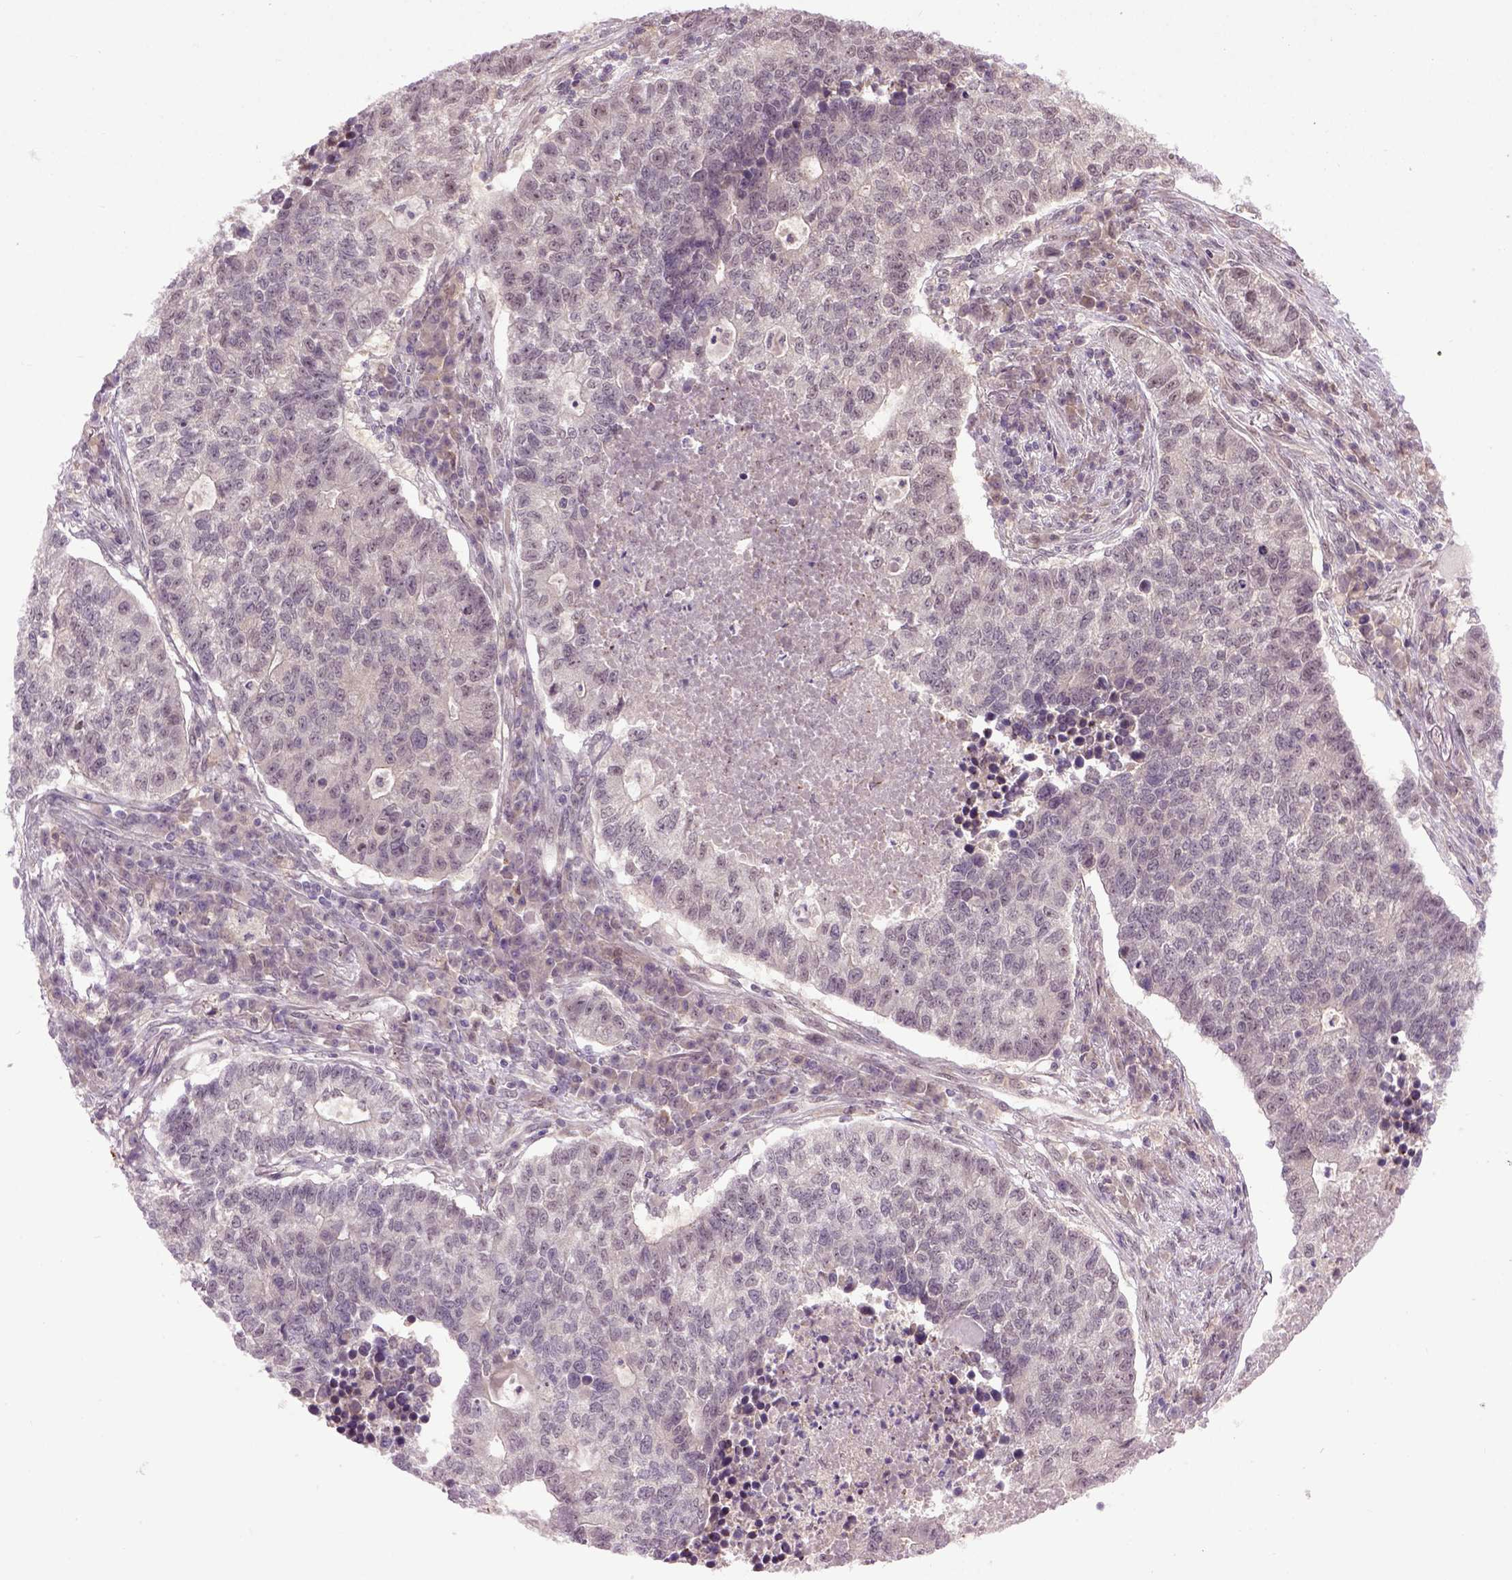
{"staining": {"intensity": "negative", "quantity": "none", "location": "none"}, "tissue": "lung cancer", "cell_type": "Tumor cells", "image_type": "cancer", "snomed": [{"axis": "morphology", "description": "Adenocarcinoma, NOS"}, {"axis": "topography", "description": "Lung"}], "caption": "Tumor cells are negative for protein expression in human adenocarcinoma (lung).", "gene": "RAB43", "patient": {"sex": "male", "age": 57}}